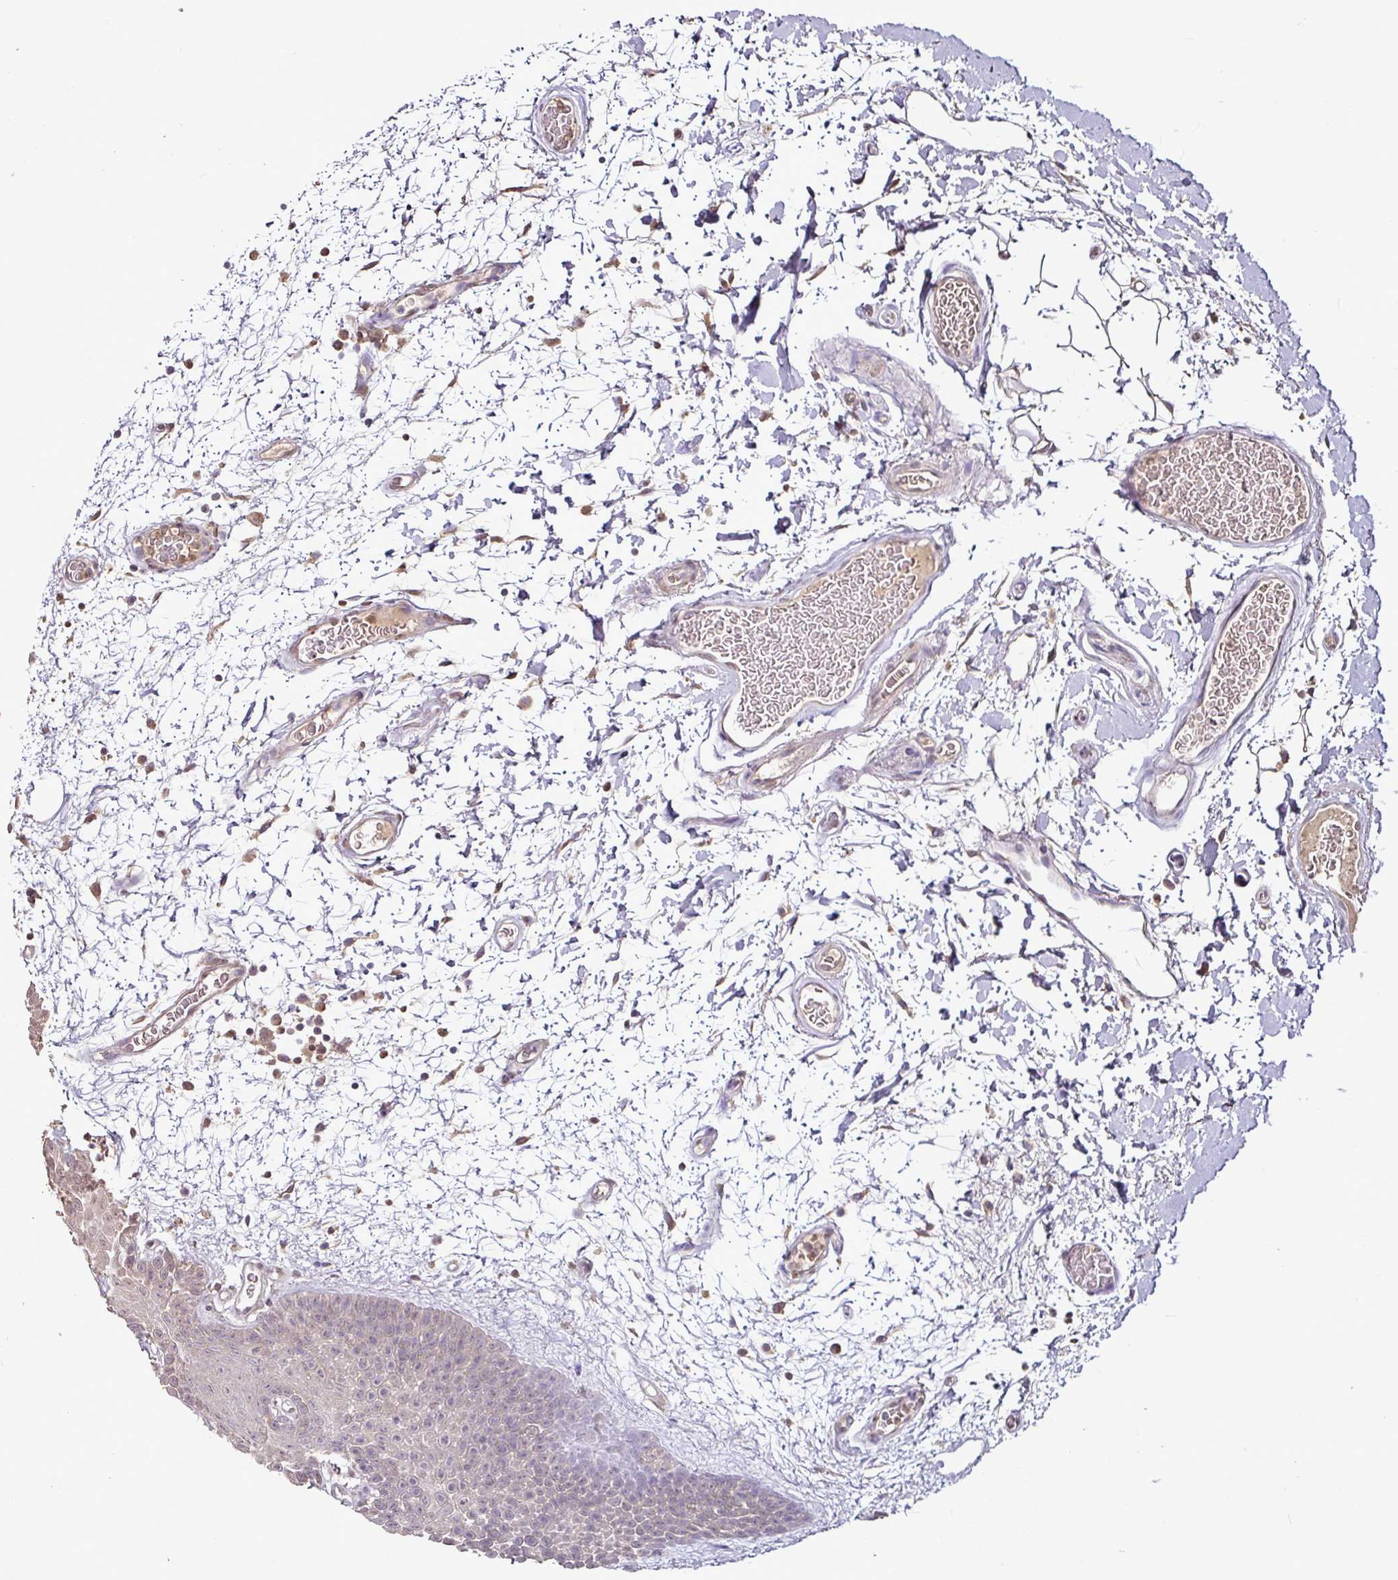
{"staining": {"intensity": "weak", "quantity": "<25%", "location": "cytoplasmic/membranous,nuclear"}, "tissue": "oral mucosa", "cell_type": "Squamous epithelial cells", "image_type": "normal", "snomed": [{"axis": "morphology", "description": "Normal tissue, NOS"}, {"axis": "morphology", "description": "Squamous cell carcinoma, NOS"}, {"axis": "topography", "description": "Oral tissue"}, {"axis": "topography", "description": "Tounge, NOS"}, {"axis": "topography", "description": "Head-Neck"}], "caption": "Immunohistochemistry (IHC) image of benign oral mucosa stained for a protein (brown), which reveals no expression in squamous epithelial cells. (Immunohistochemistry (IHC), brightfield microscopy, high magnification).", "gene": "RPL38", "patient": {"sex": "male", "age": 76}}